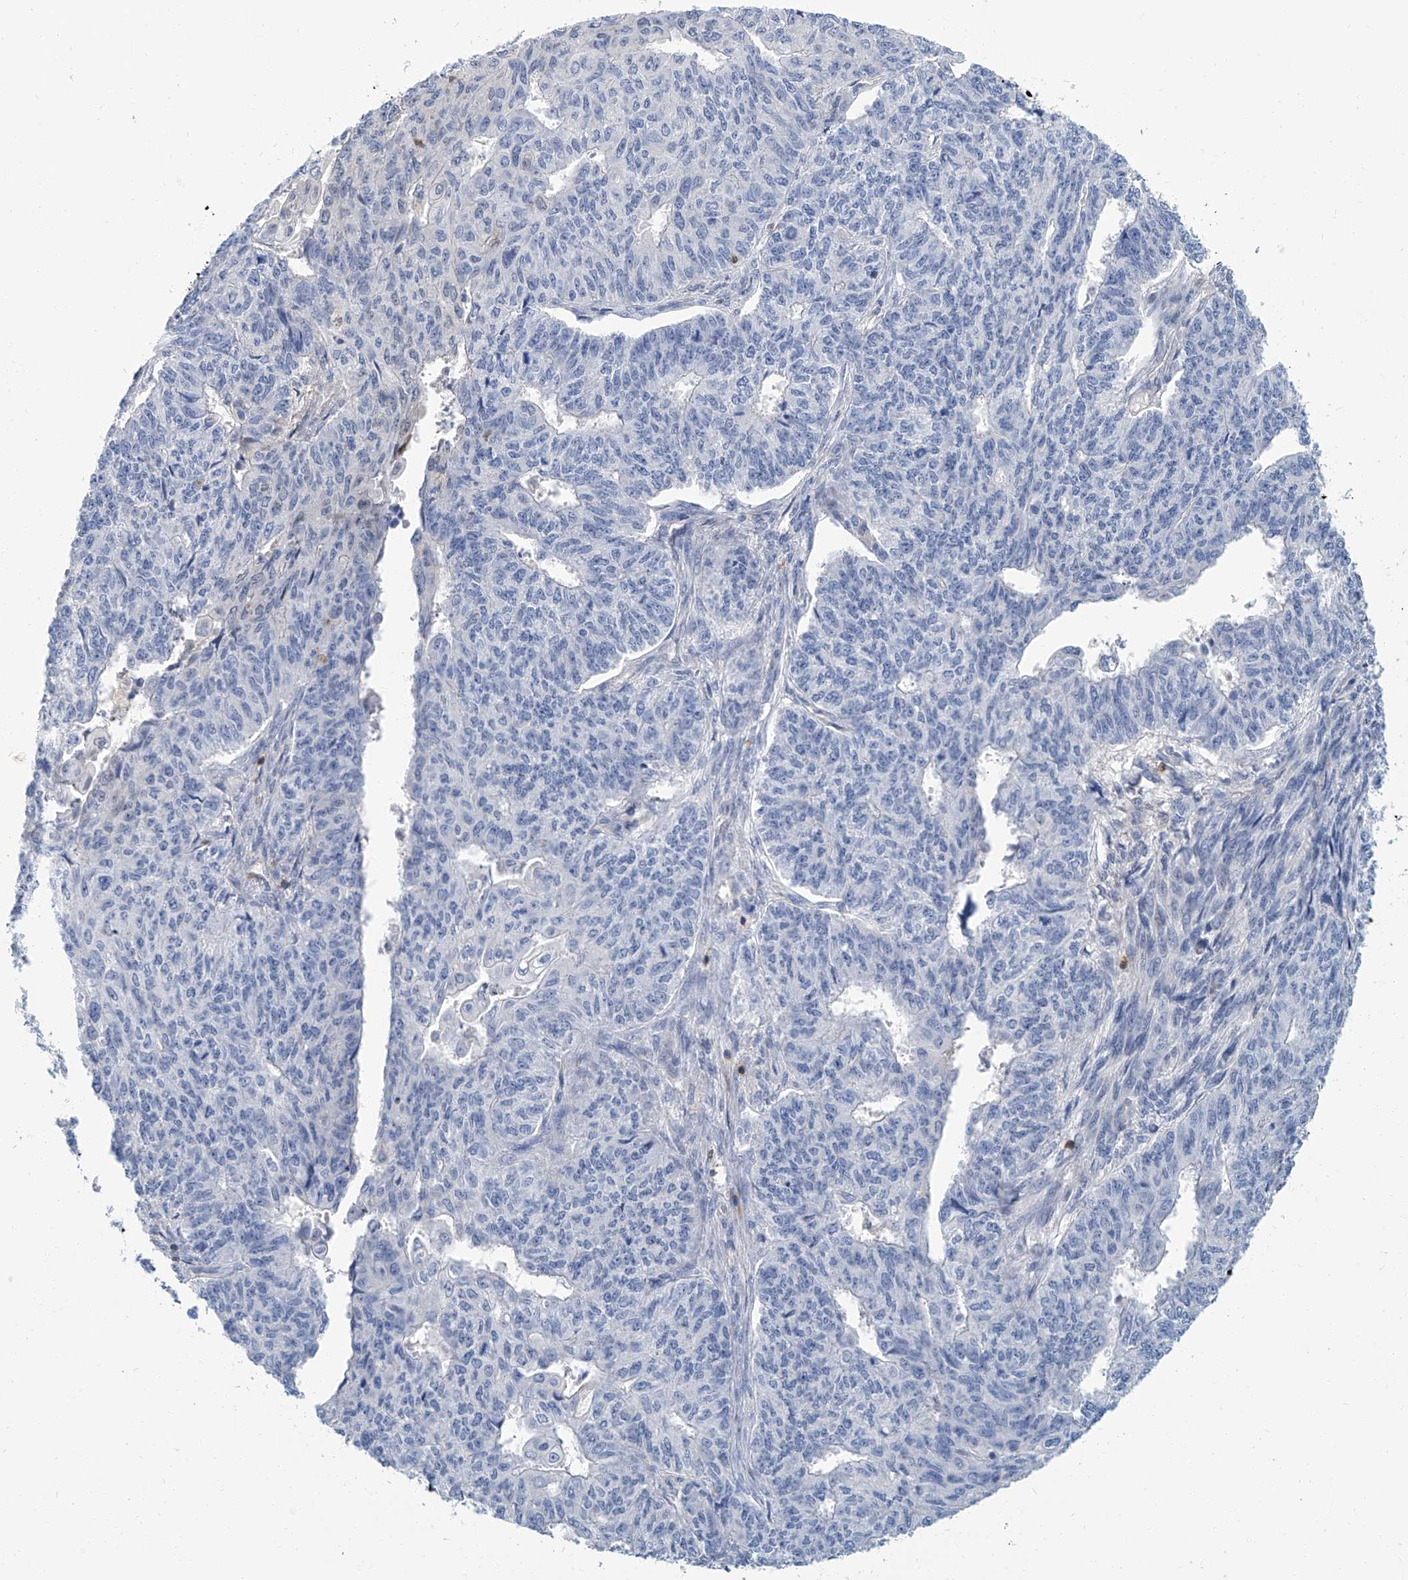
{"staining": {"intensity": "negative", "quantity": "none", "location": "none"}, "tissue": "endometrial cancer", "cell_type": "Tumor cells", "image_type": "cancer", "snomed": [{"axis": "morphology", "description": "Adenocarcinoma, NOS"}, {"axis": "topography", "description": "Endometrium"}], "caption": "This histopathology image is of endometrial cancer stained with IHC to label a protein in brown with the nuclei are counter-stained blue. There is no expression in tumor cells. The staining was performed using DAB (3,3'-diaminobenzidine) to visualize the protein expression in brown, while the nuclei were stained in blue with hematoxylin (Magnification: 20x).", "gene": "PSMB10", "patient": {"sex": "female", "age": 32}}